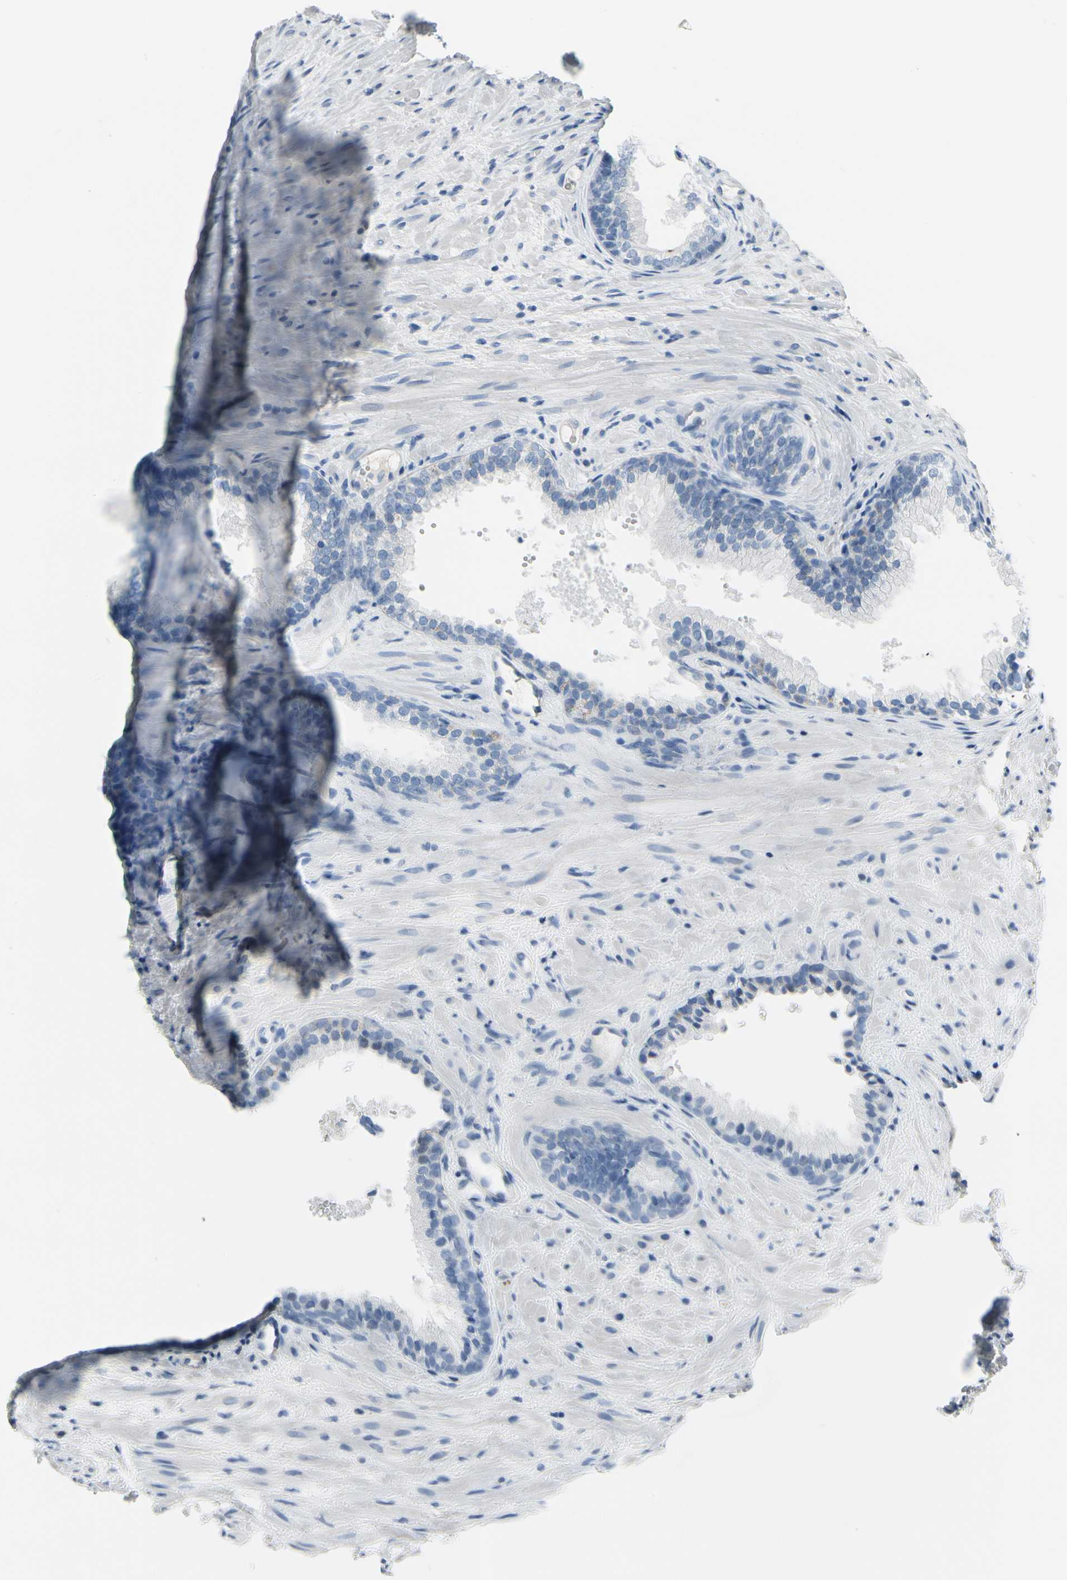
{"staining": {"intensity": "negative", "quantity": "none", "location": "none"}, "tissue": "prostate", "cell_type": "Glandular cells", "image_type": "normal", "snomed": [{"axis": "morphology", "description": "Normal tissue, NOS"}, {"axis": "topography", "description": "Prostate"}], "caption": "Normal prostate was stained to show a protein in brown. There is no significant positivity in glandular cells. Nuclei are stained in blue.", "gene": "MUC5B", "patient": {"sex": "male", "age": 76}}